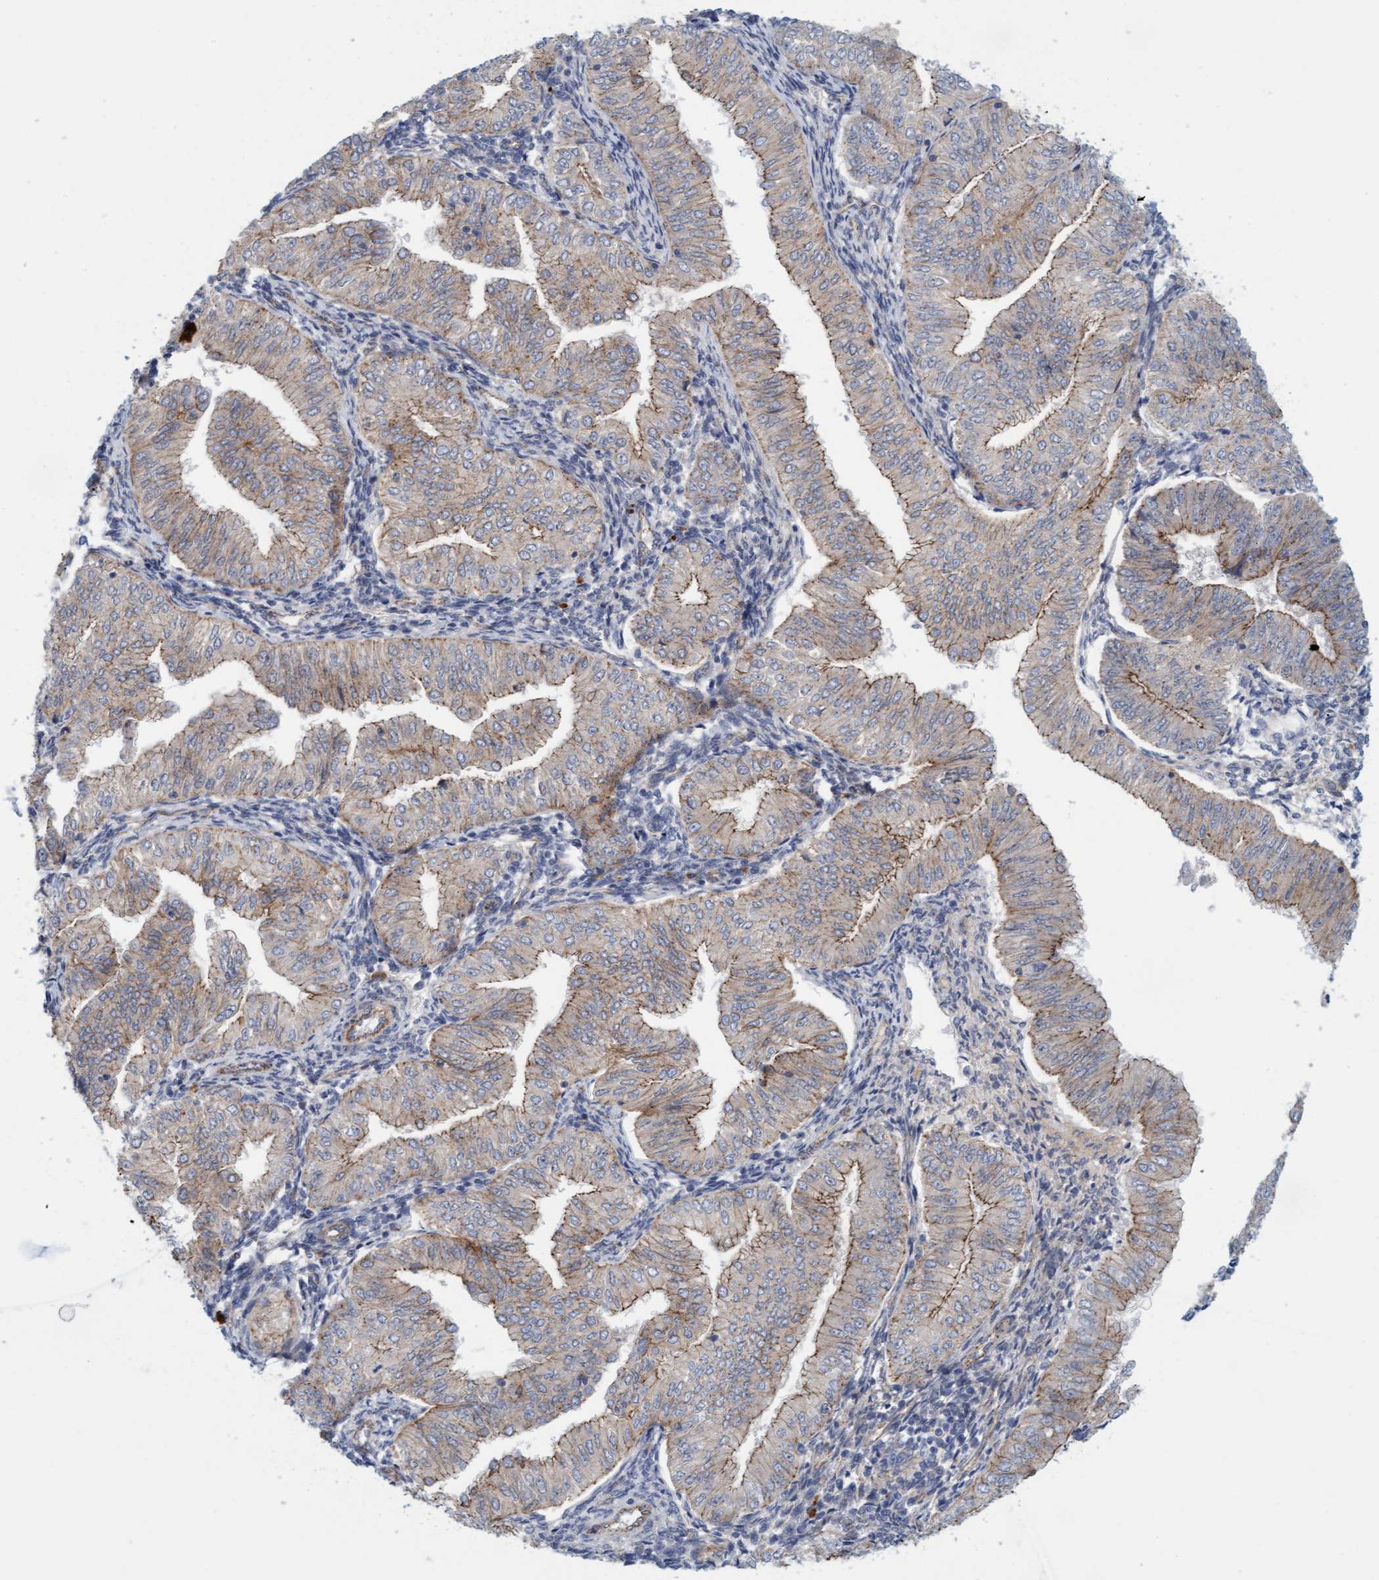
{"staining": {"intensity": "moderate", "quantity": "25%-75%", "location": "cytoplasmic/membranous"}, "tissue": "endometrial cancer", "cell_type": "Tumor cells", "image_type": "cancer", "snomed": [{"axis": "morphology", "description": "Normal tissue, NOS"}, {"axis": "morphology", "description": "Adenocarcinoma, NOS"}, {"axis": "topography", "description": "Endometrium"}], "caption": "Protein staining reveals moderate cytoplasmic/membranous positivity in about 25%-75% of tumor cells in endometrial cancer.", "gene": "KRBA2", "patient": {"sex": "female", "age": 53}}